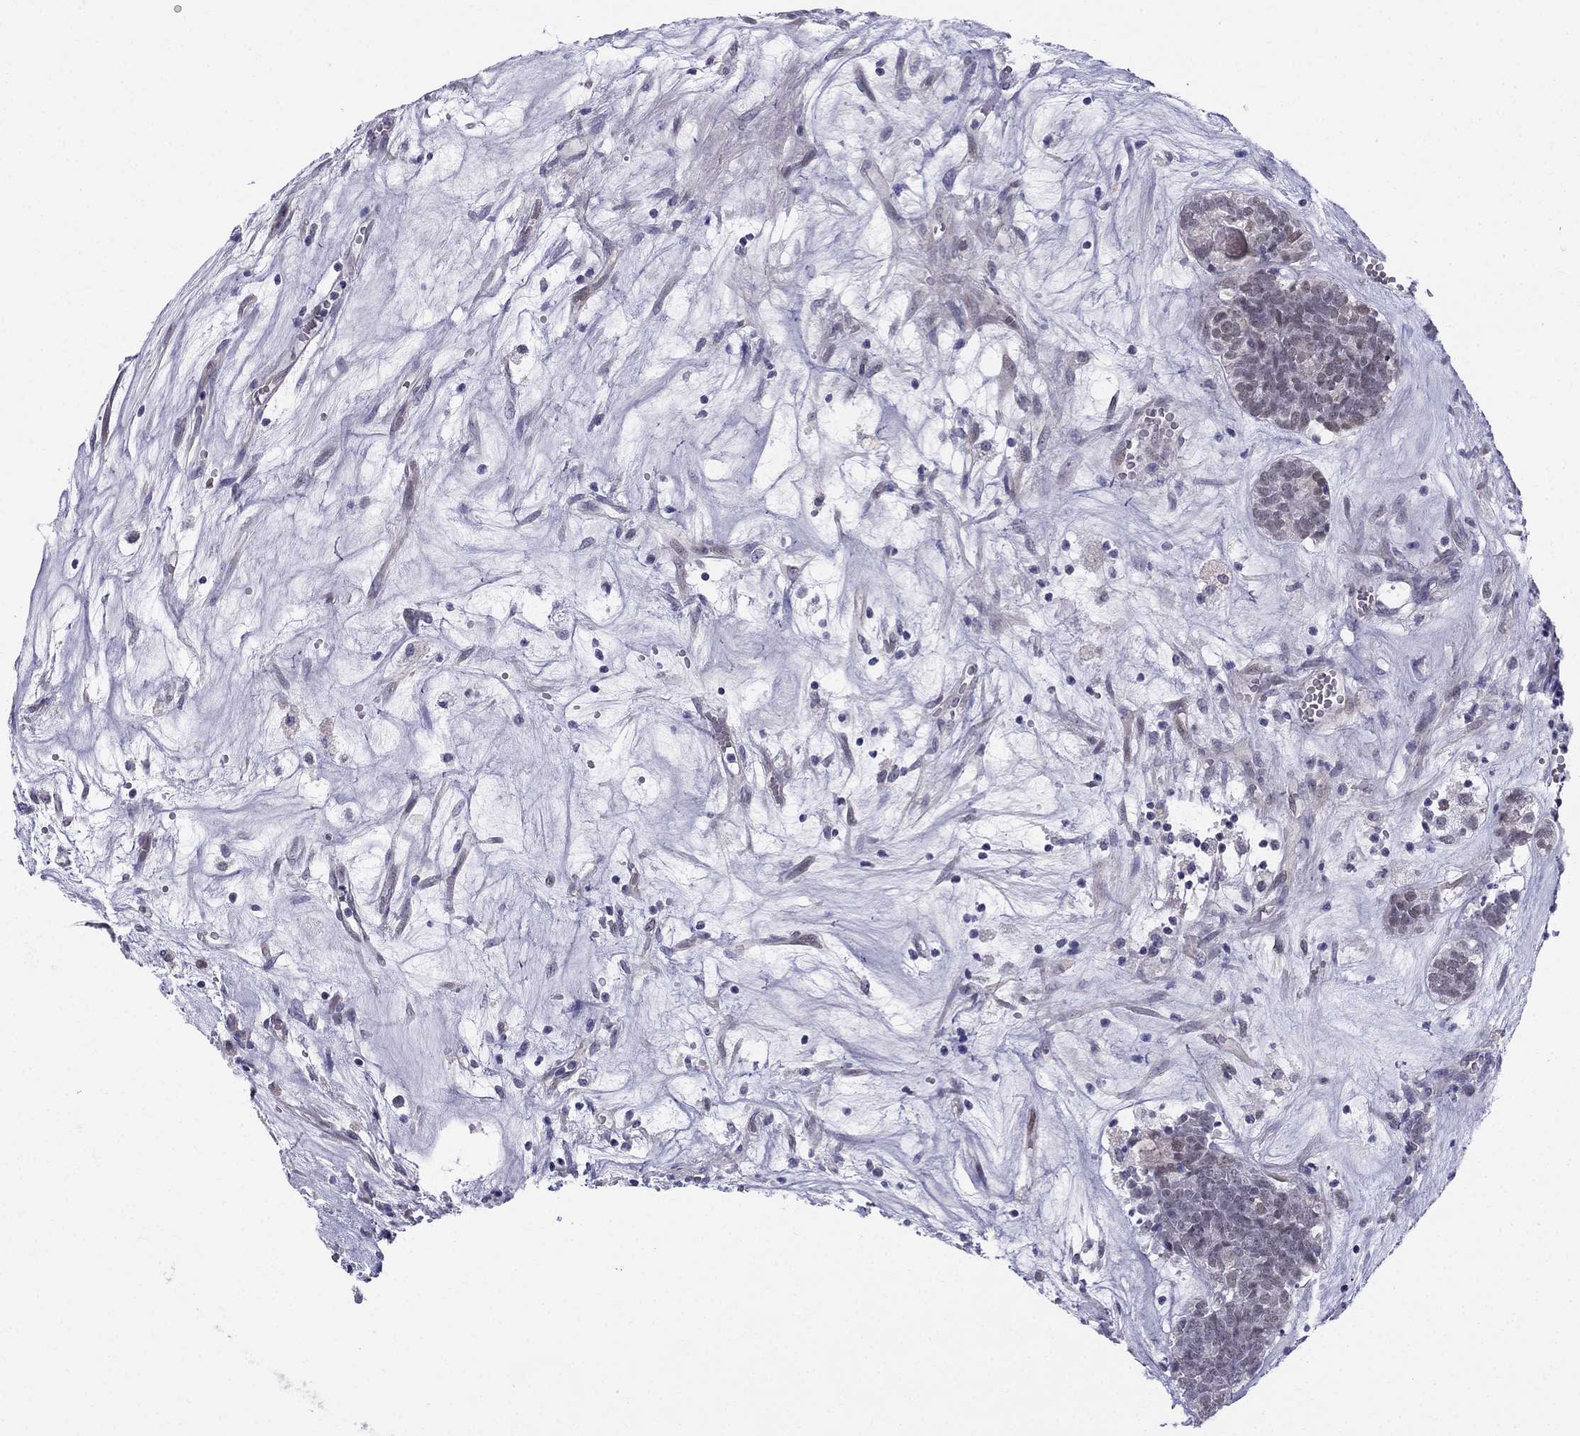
{"staining": {"intensity": "negative", "quantity": "none", "location": "none"}, "tissue": "head and neck cancer", "cell_type": "Tumor cells", "image_type": "cancer", "snomed": [{"axis": "morphology", "description": "Adenocarcinoma, NOS"}, {"axis": "topography", "description": "Head-Neck"}], "caption": "Tumor cells show no significant protein expression in head and neck cancer. Nuclei are stained in blue.", "gene": "BAG5", "patient": {"sex": "female", "age": 81}}